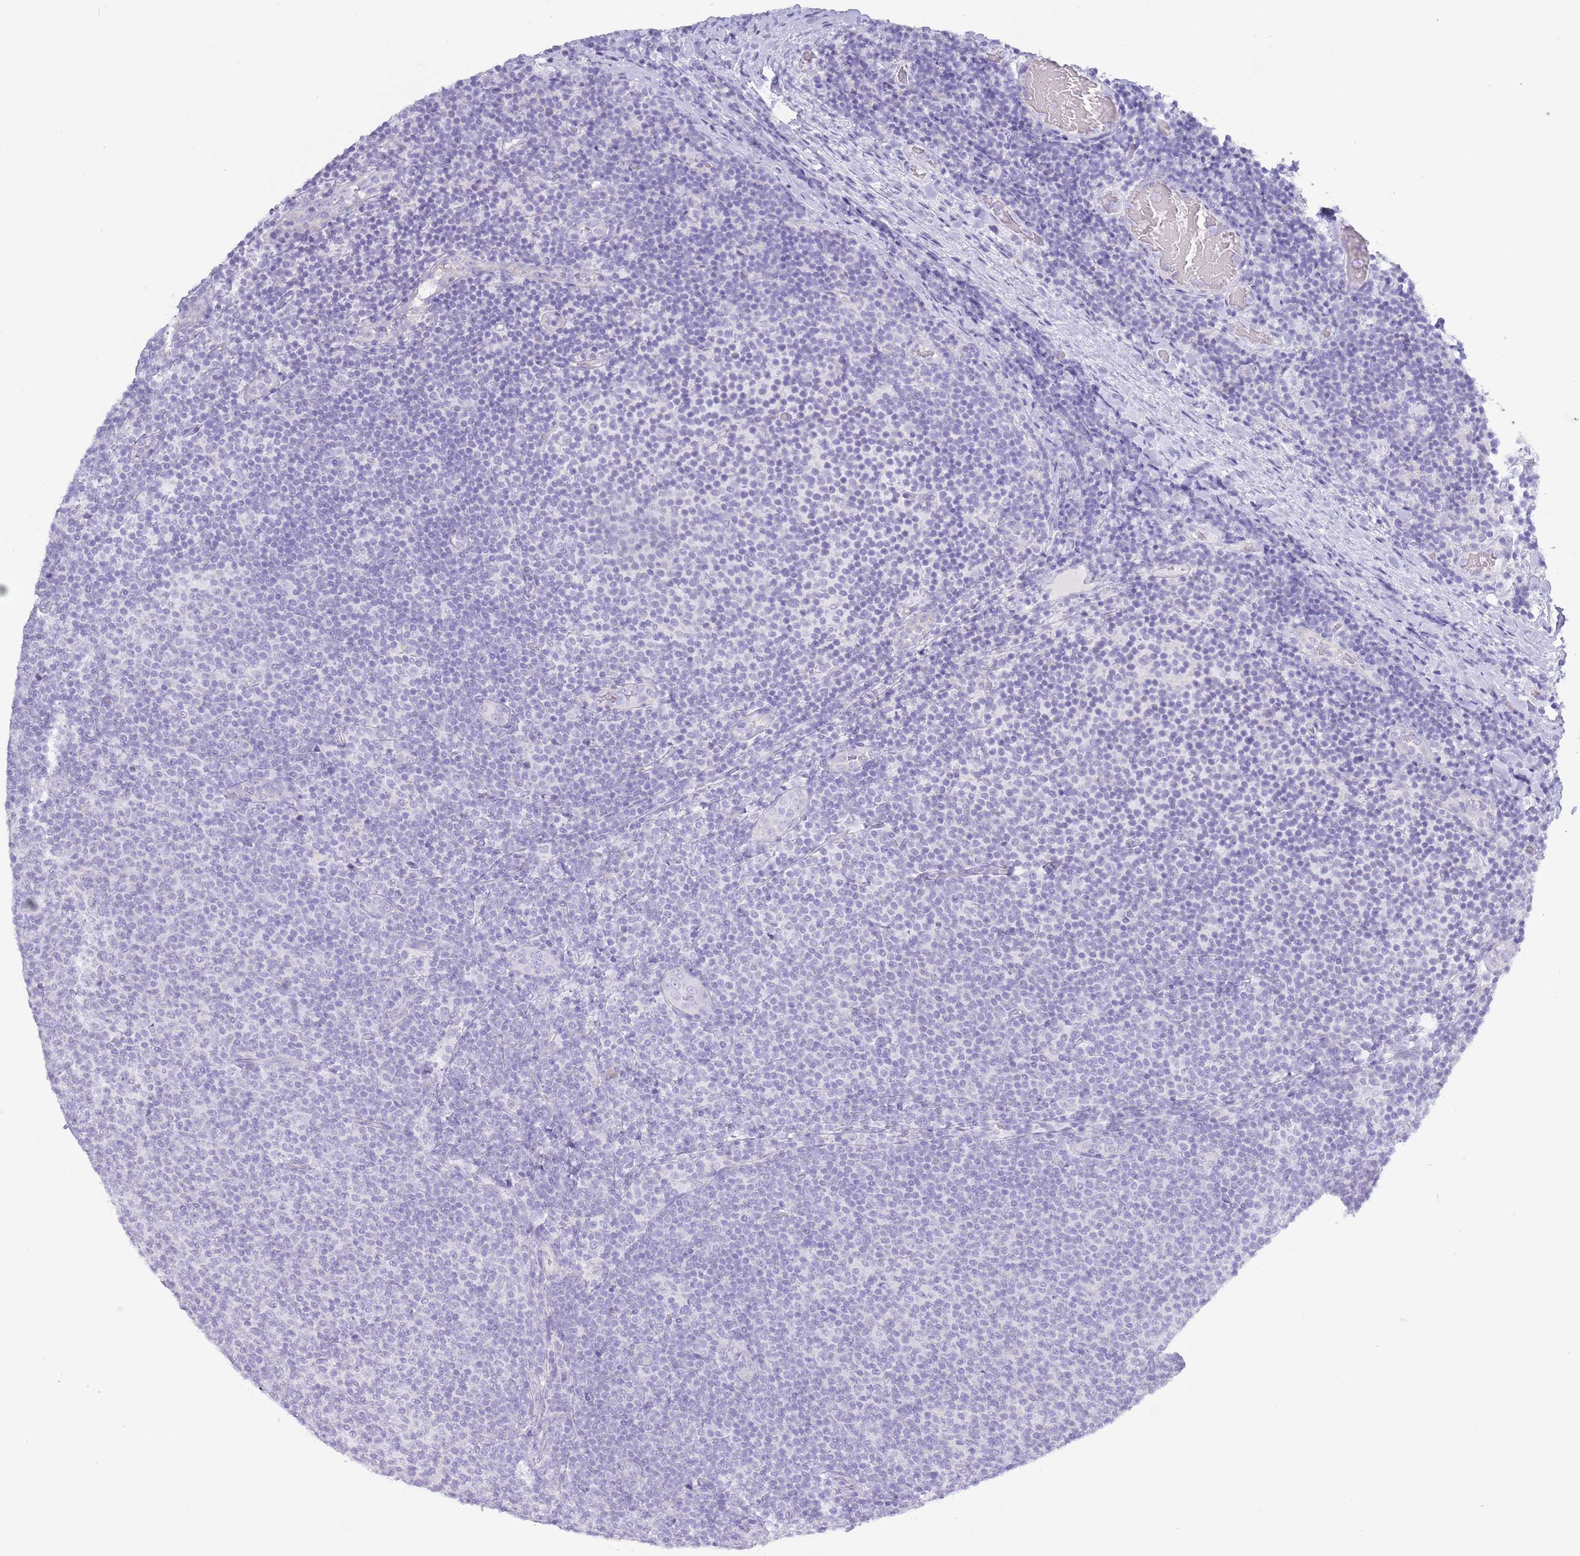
{"staining": {"intensity": "negative", "quantity": "none", "location": "none"}, "tissue": "lymphoma", "cell_type": "Tumor cells", "image_type": "cancer", "snomed": [{"axis": "morphology", "description": "Malignant lymphoma, non-Hodgkin's type, Low grade"}, {"axis": "topography", "description": "Lymph node"}], "caption": "Human malignant lymphoma, non-Hodgkin's type (low-grade) stained for a protein using IHC demonstrates no expression in tumor cells.", "gene": "ACR", "patient": {"sex": "male", "age": 66}}